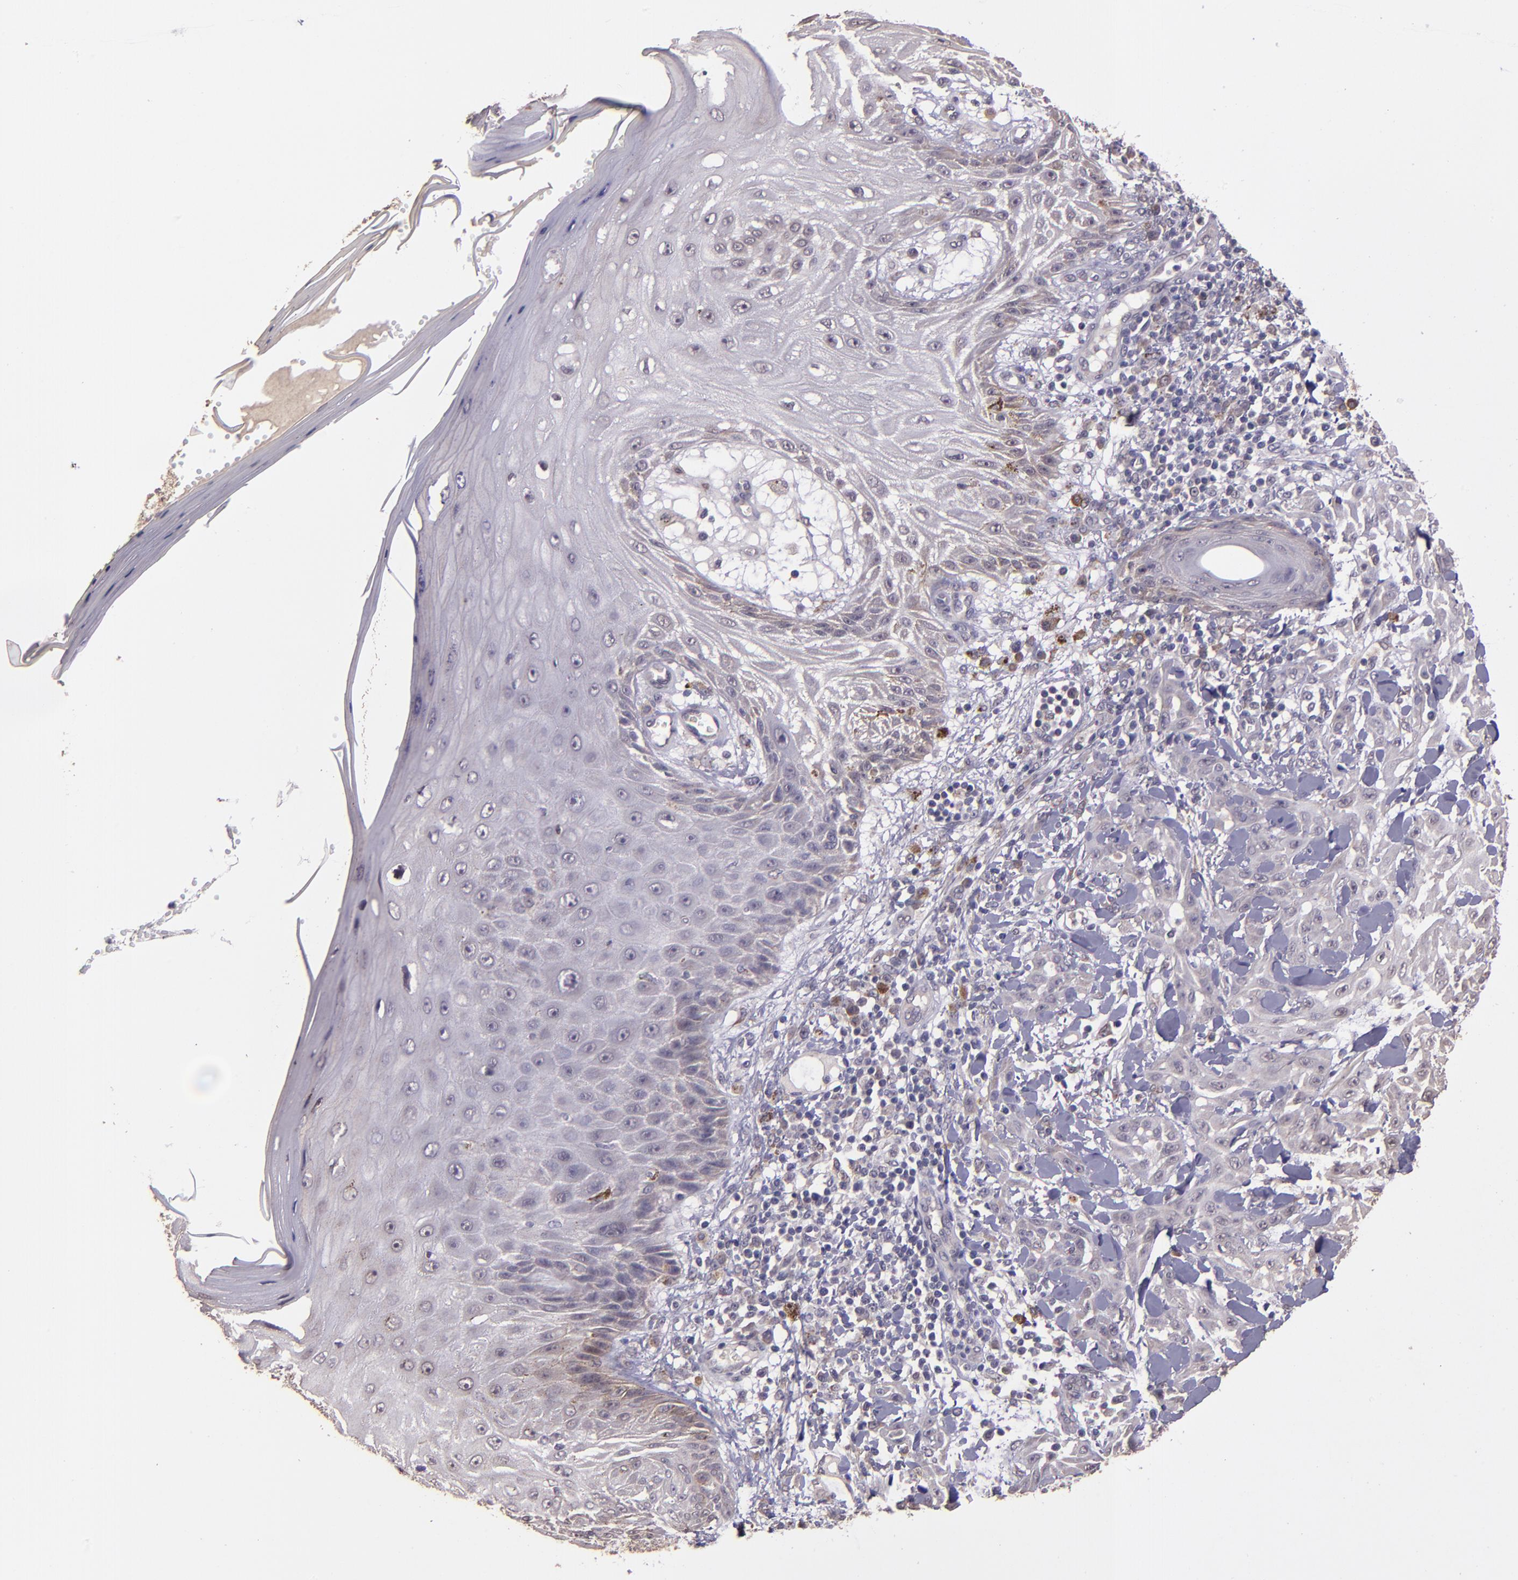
{"staining": {"intensity": "negative", "quantity": "none", "location": "none"}, "tissue": "skin cancer", "cell_type": "Tumor cells", "image_type": "cancer", "snomed": [{"axis": "morphology", "description": "Squamous cell carcinoma, NOS"}, {"axis": "topography", "description": "Skin"}], "caption": "There is no significant positivity in tumor cells of skin cancer.", "gene": "TAF7L", "patient": {"sex": "male", "age": 24}}